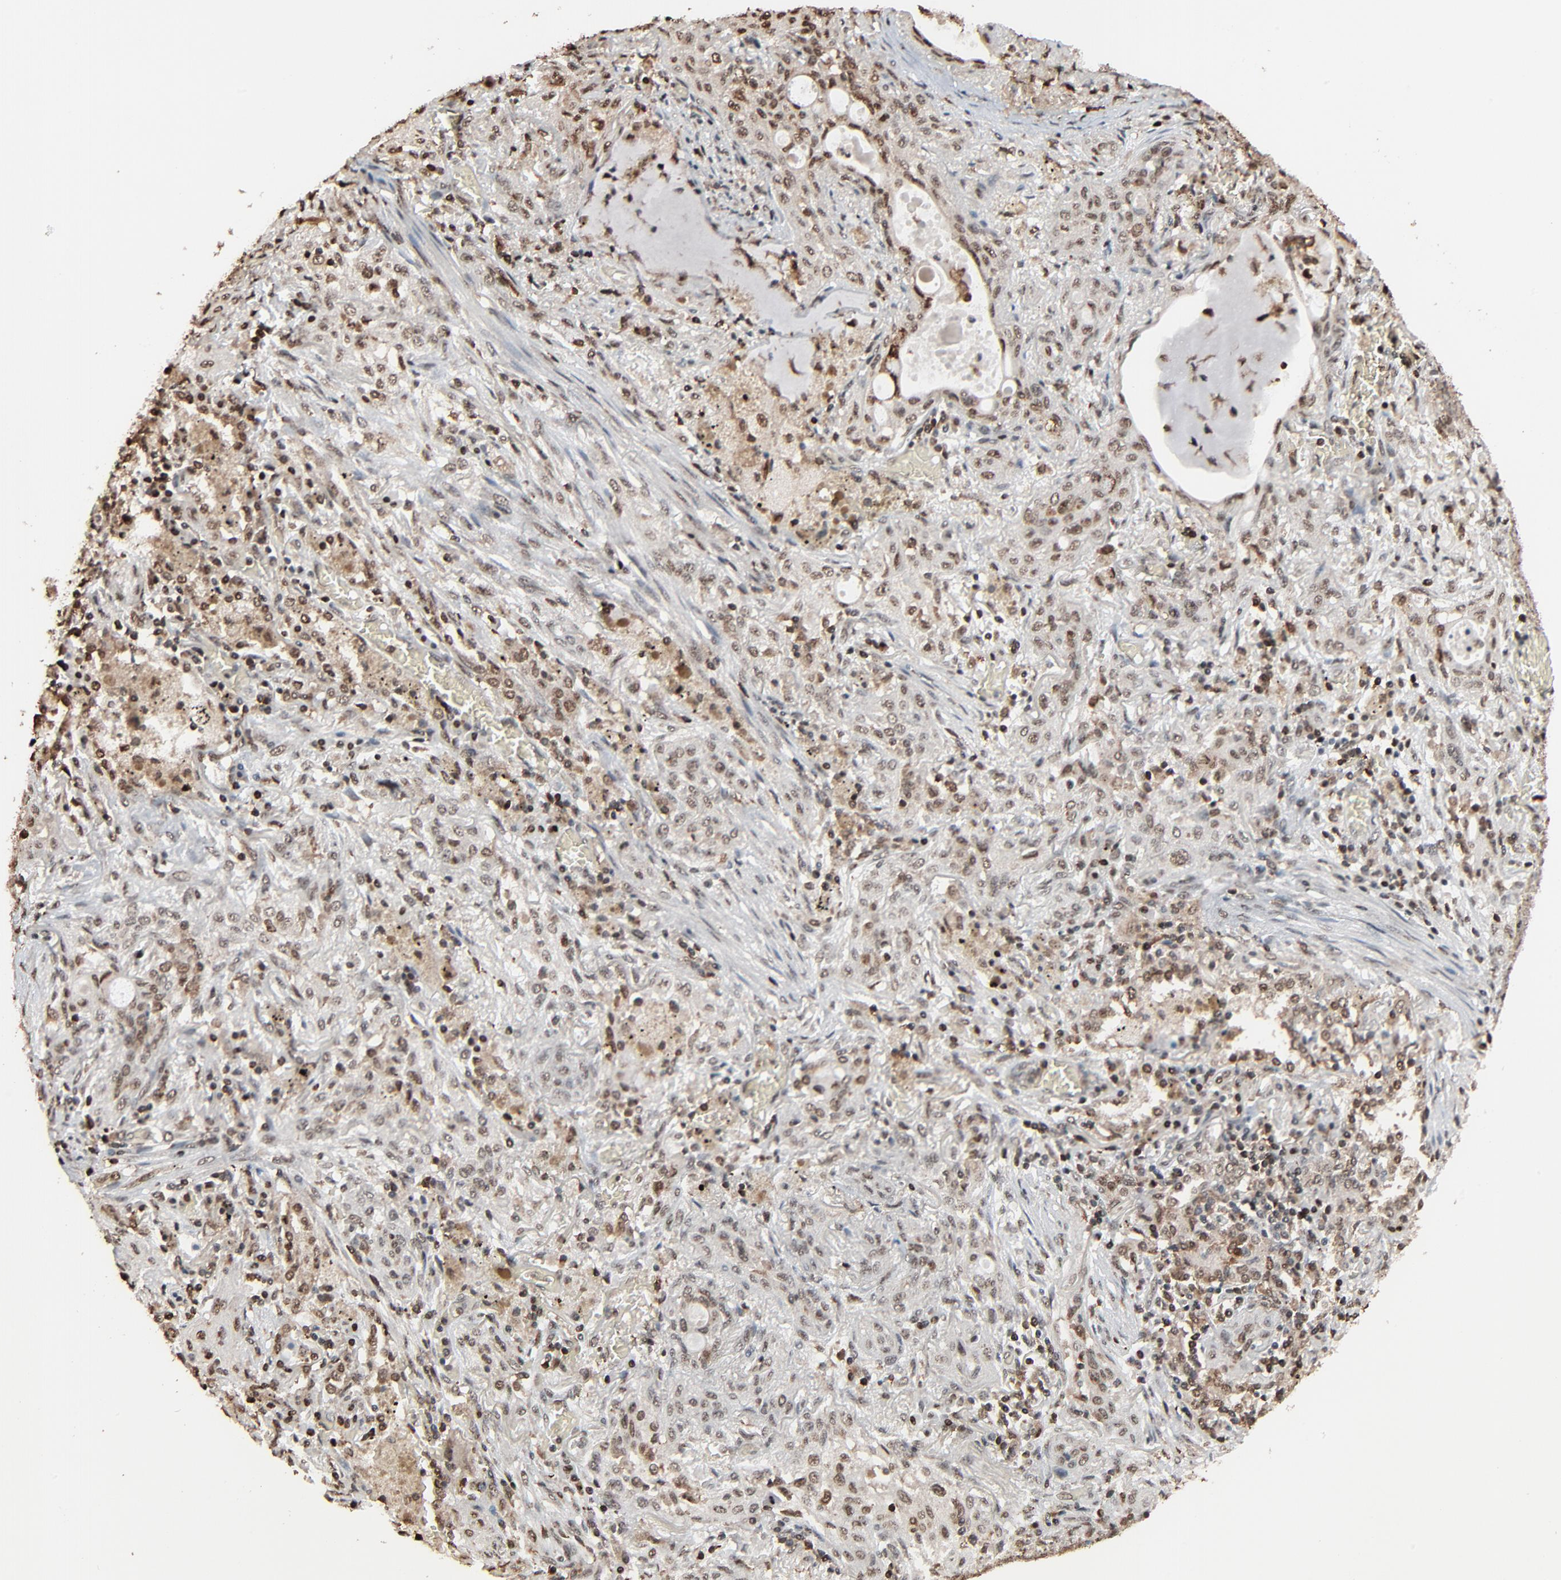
{"staining": {"intensity": "weak", "quantity": ">75%", "location": "nuclear"}, "tissue": "lung cancer", "cell_type": "Tumor cells", "image_type": "cancer", "snomed": [{"axis": "morphology", "description": "Squamous cell carcinoma, NOS"}, {"axis": "topography", "description": "Lung"}], "caption": "DAB immunohistochemical staining of human lung squamous cell carcinoma exhibits weak nuclear protein expression in about >75% of tumor cells. Nuclei are stained in blue.", "gene": "RPS6KA3", "patient": {"sex": "female", "age": 47}}